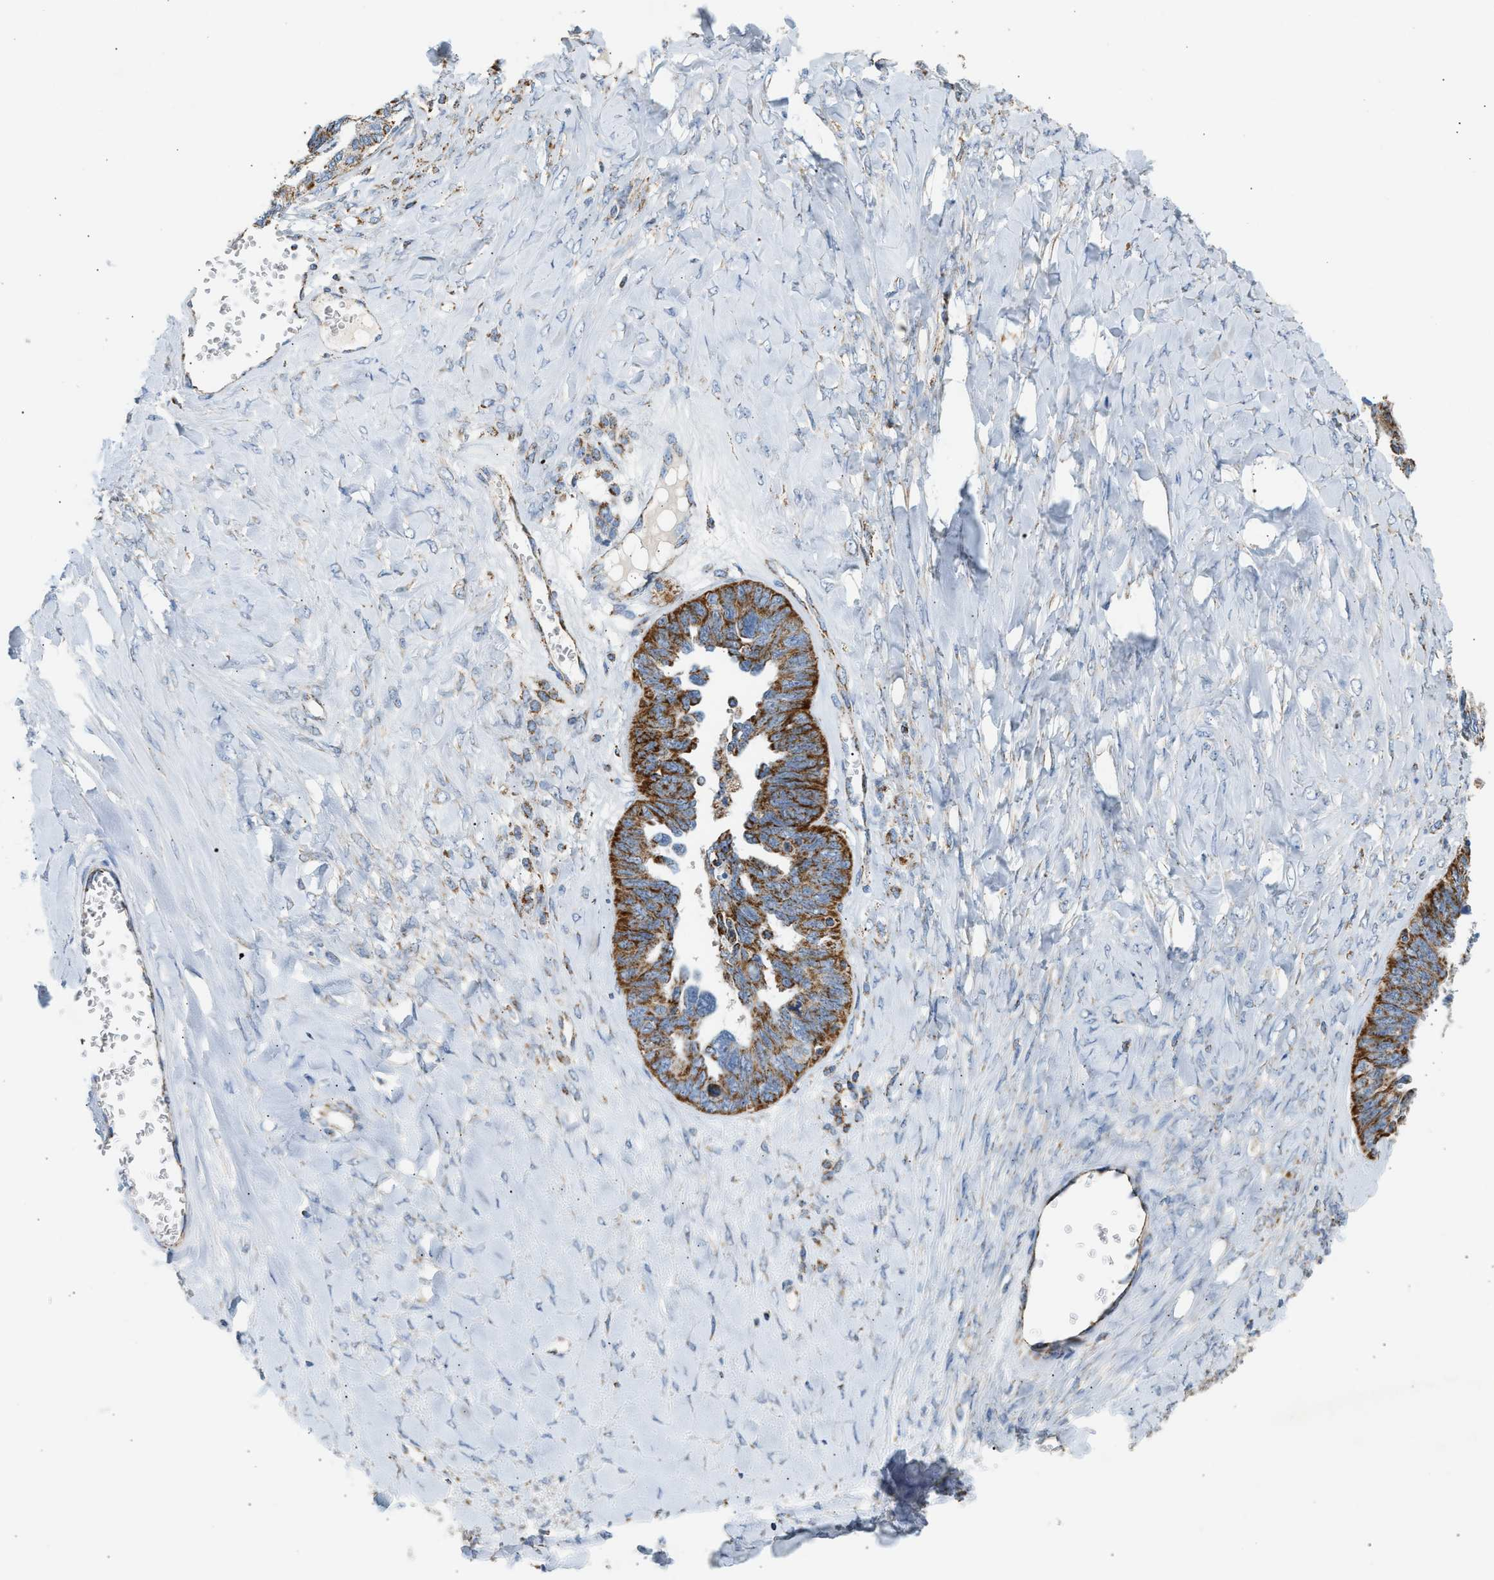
{"staining": {"intensity": "moderate", "quantity": ">75%", "location": "cytoplasmic/membranous"}, "tissue": "ovarian cancer", "cell_type": "Tumor cells", "image_type": "cancer", "snomed": [{"axis": "morphology", "description": "Cystadenocarcinoma, serous, NOS"}, {"axis": "topography", "description": "Ovary"}], "caption": "Ovarian cancer stained with a protein marker demonstrates moderate staining in tumor cells.", "gene": "OGDH", "patient": {"sex": "female", "age": 79}}